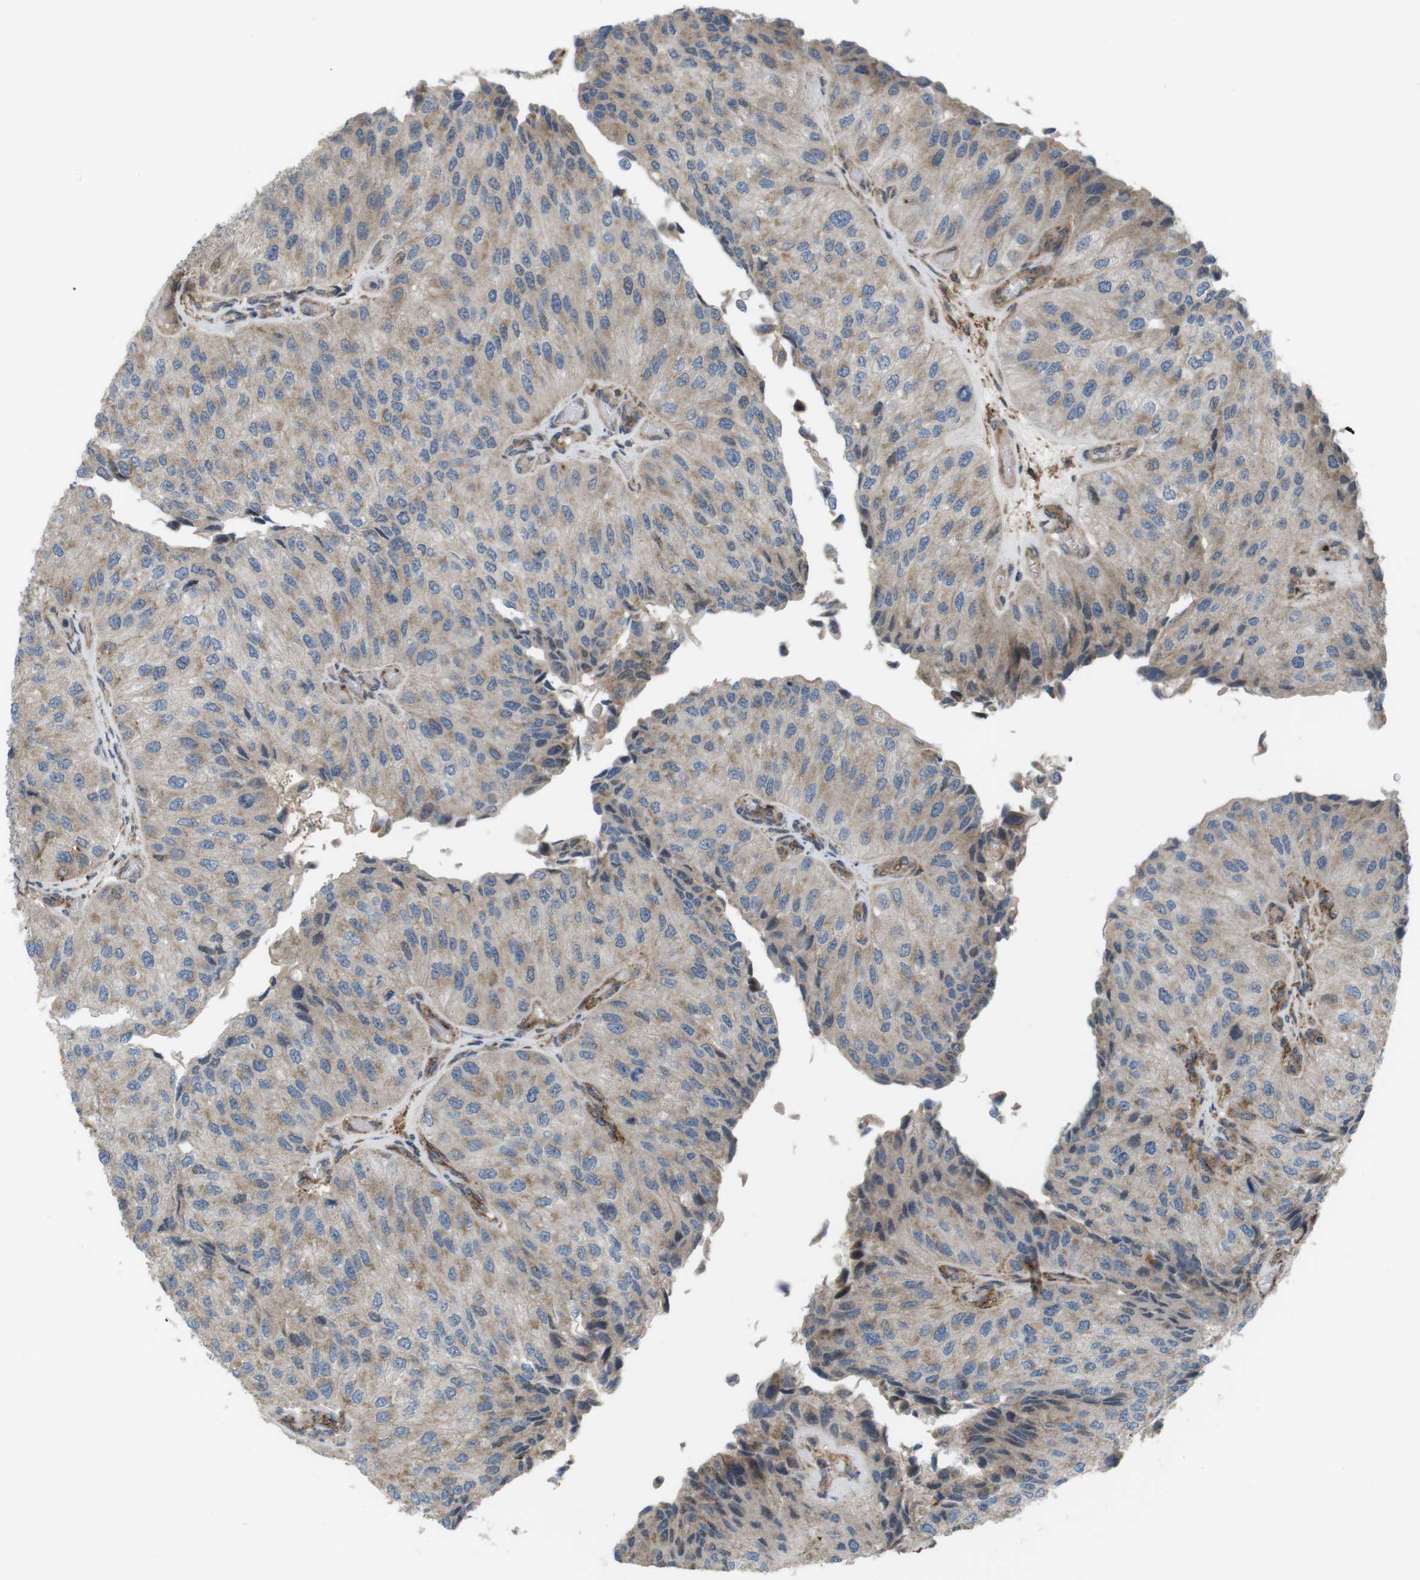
{"staining": {"intensity": "weak", "quantity": "25%-75%", "location": "cytoplasmic/membranous"}, "tissue": "urothelial cancer", "cell_type": "Tumor cells", "image_type": "cancer", "snomed": [{"axis": "morphology", "description": "Urothelial carcinoma, High grade"}, {"axis": "topography", "description": "Kidney"}, {"axis": "topography", "description": "Urinary bladder"}], "caption": "High-grade urothelial carcinoma tissue demonstrates weak cytoplasmic/membranous positivity in about 25%-75% of tumor cells", "gene": "DDAH2", "patient": {"sex": "male", "age": 77}}